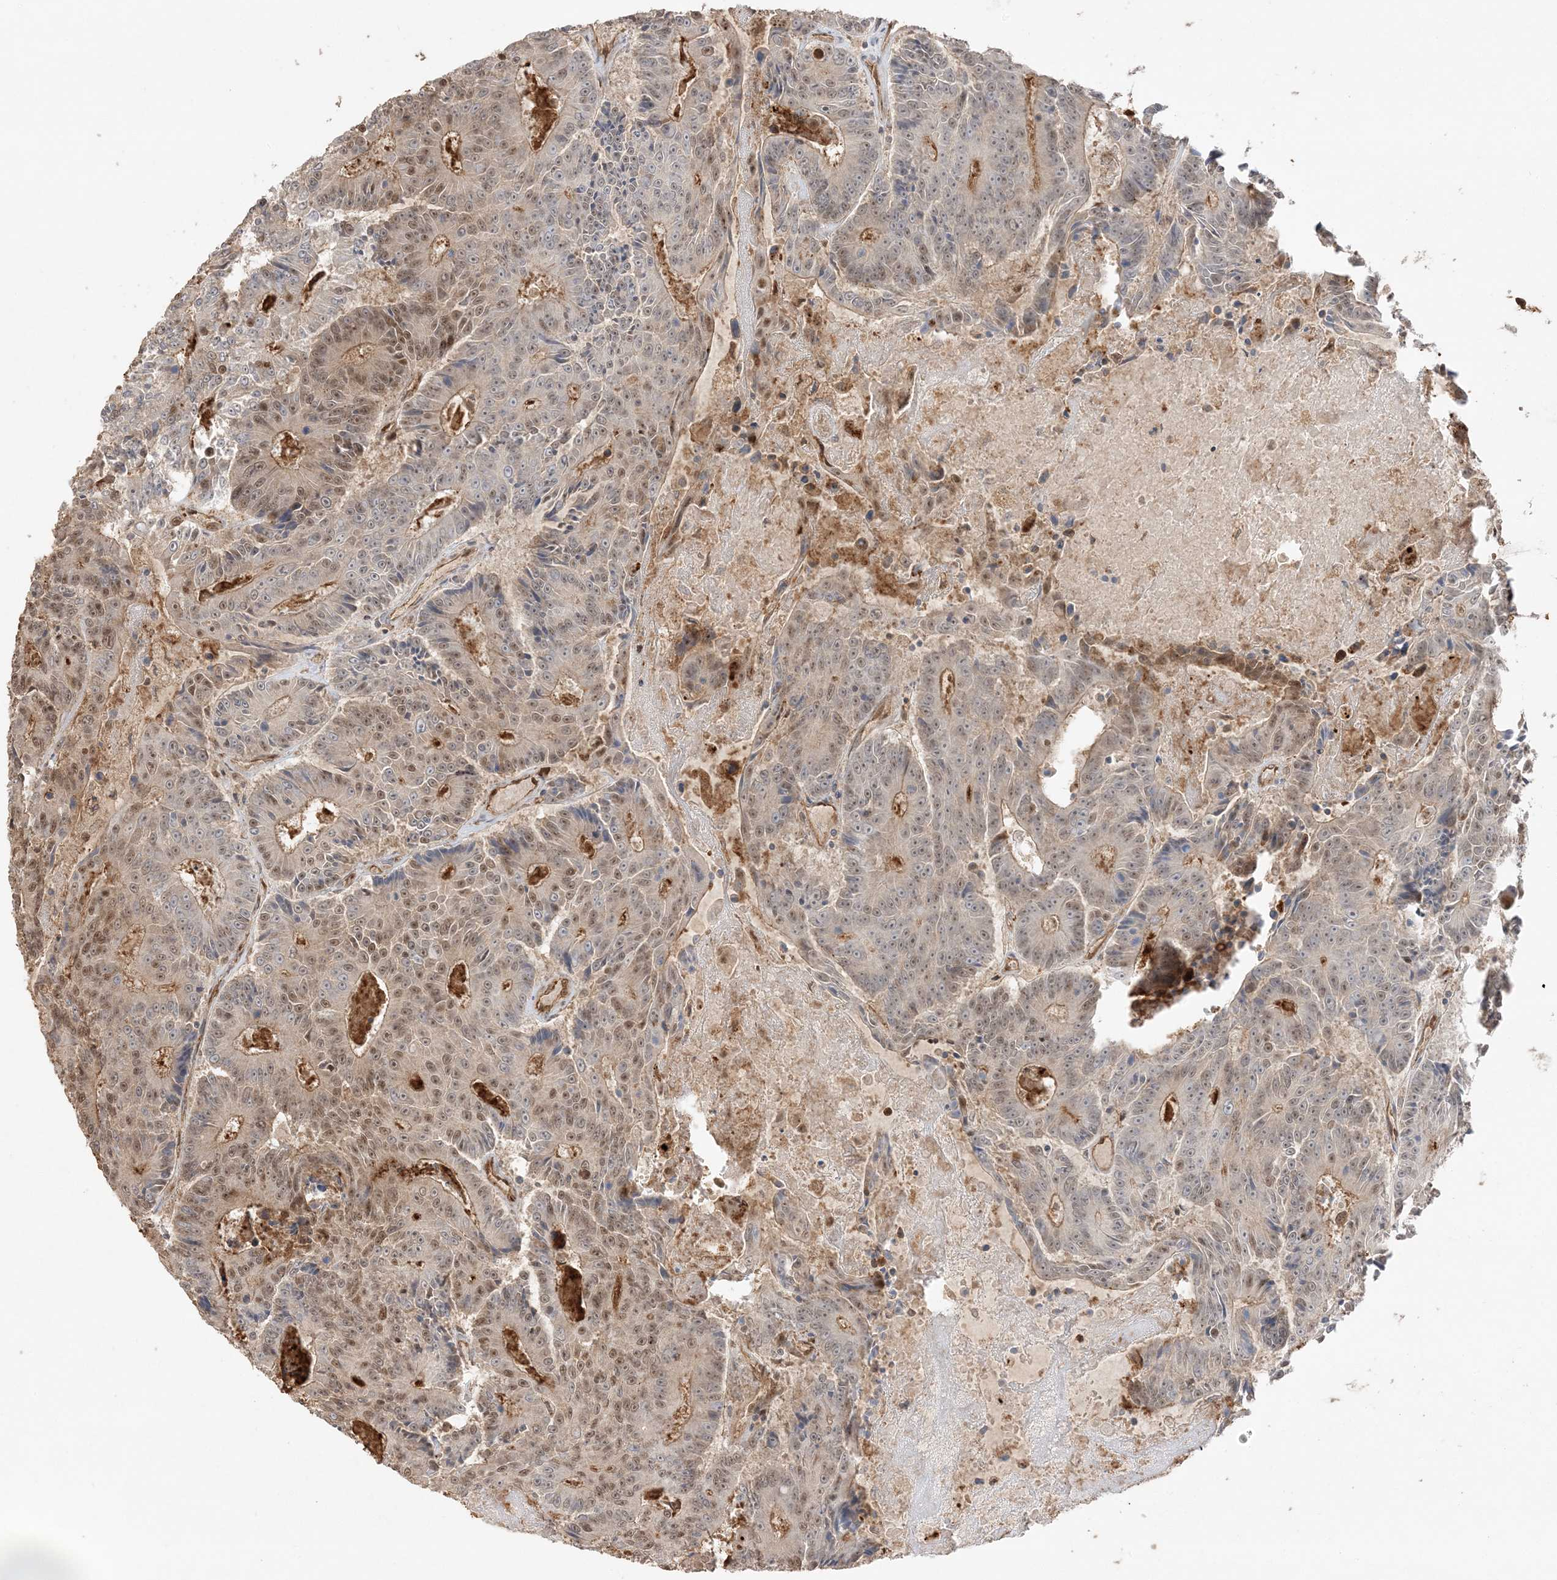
{"staining": {"intensity": "moderate", "quantity": "<25%", "location": "nuclear"}, "tissue": "colorectal cancer", "cell_type": "Tumor cells", "image_type": "cancer", "snomed": [{"axis": "morphology", "description": "Adenocarcinoma, NOS"}, {"axis": "topography", "description": "Colon"}], "caption": "The photomicrograph exhibits immunohistochemical staining of colorectal cancer (adenocarcinoma). There is moderate nuclear positivity is appreciated in about <25% of tumor cells.", "gene": "ZBTB41", "patient": {"sex": "male", "age": 83}}